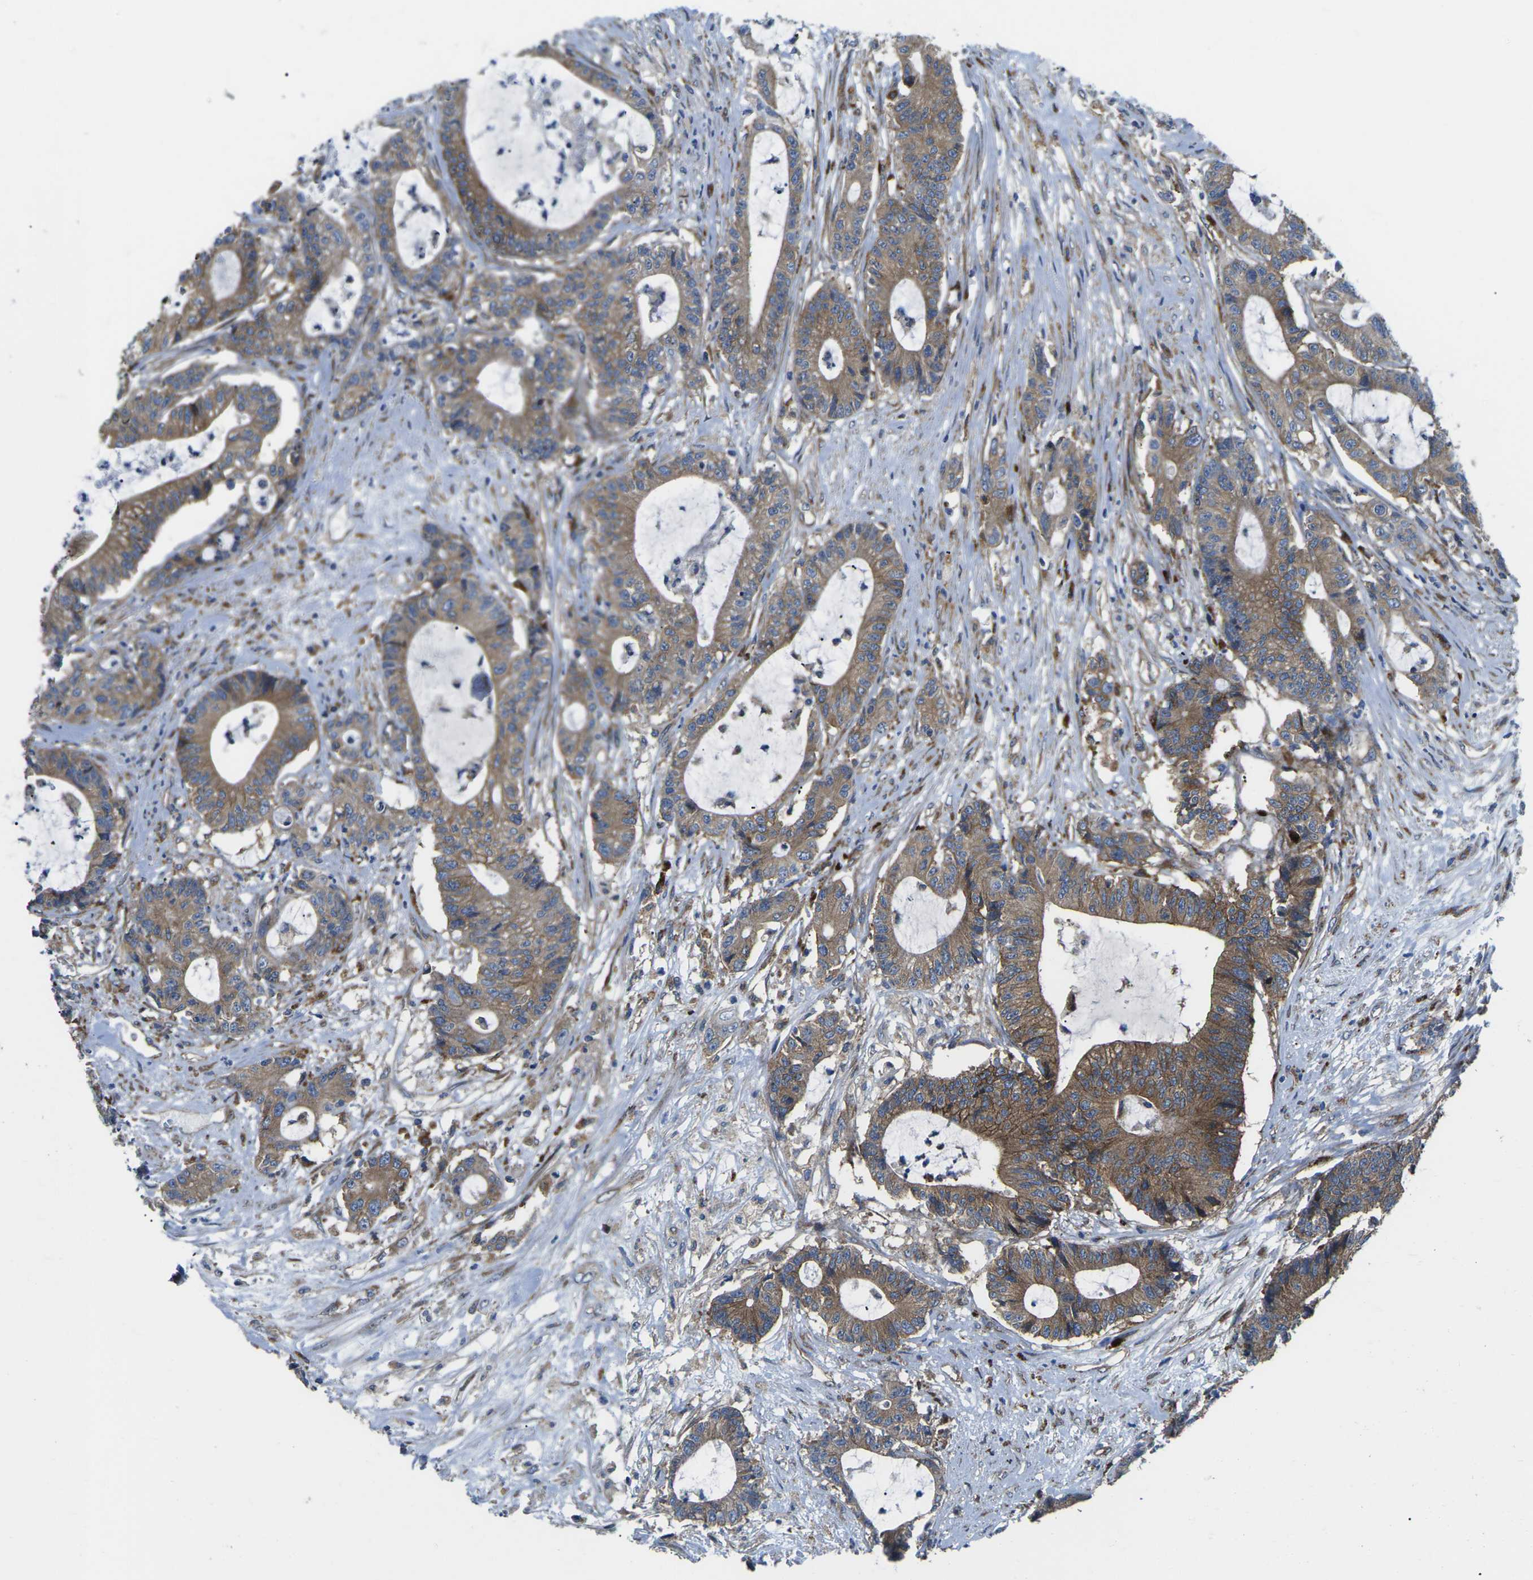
{"staining": {"intensity": "moderate", "quantity": ">75%", "location": "cytoplasmic/membranous"}, "tissue": "colorectal cancer", "cell_type": "Tumor cells", "image_type": "cancer", "snomed": [{"axis": "morphology", "description": "Adenocarcinoma, NOS"}, {"axis": "topography", "description": "Colon"}], "caption": "Brown immunohistochemical staining in adenocarcinoma (colorectal) reveals moderate cytoplasmic/membranous staining in approximately >75% of tumor cells.", "gene": "DLG1", "patient": {"sex": "female", "age": 84}}